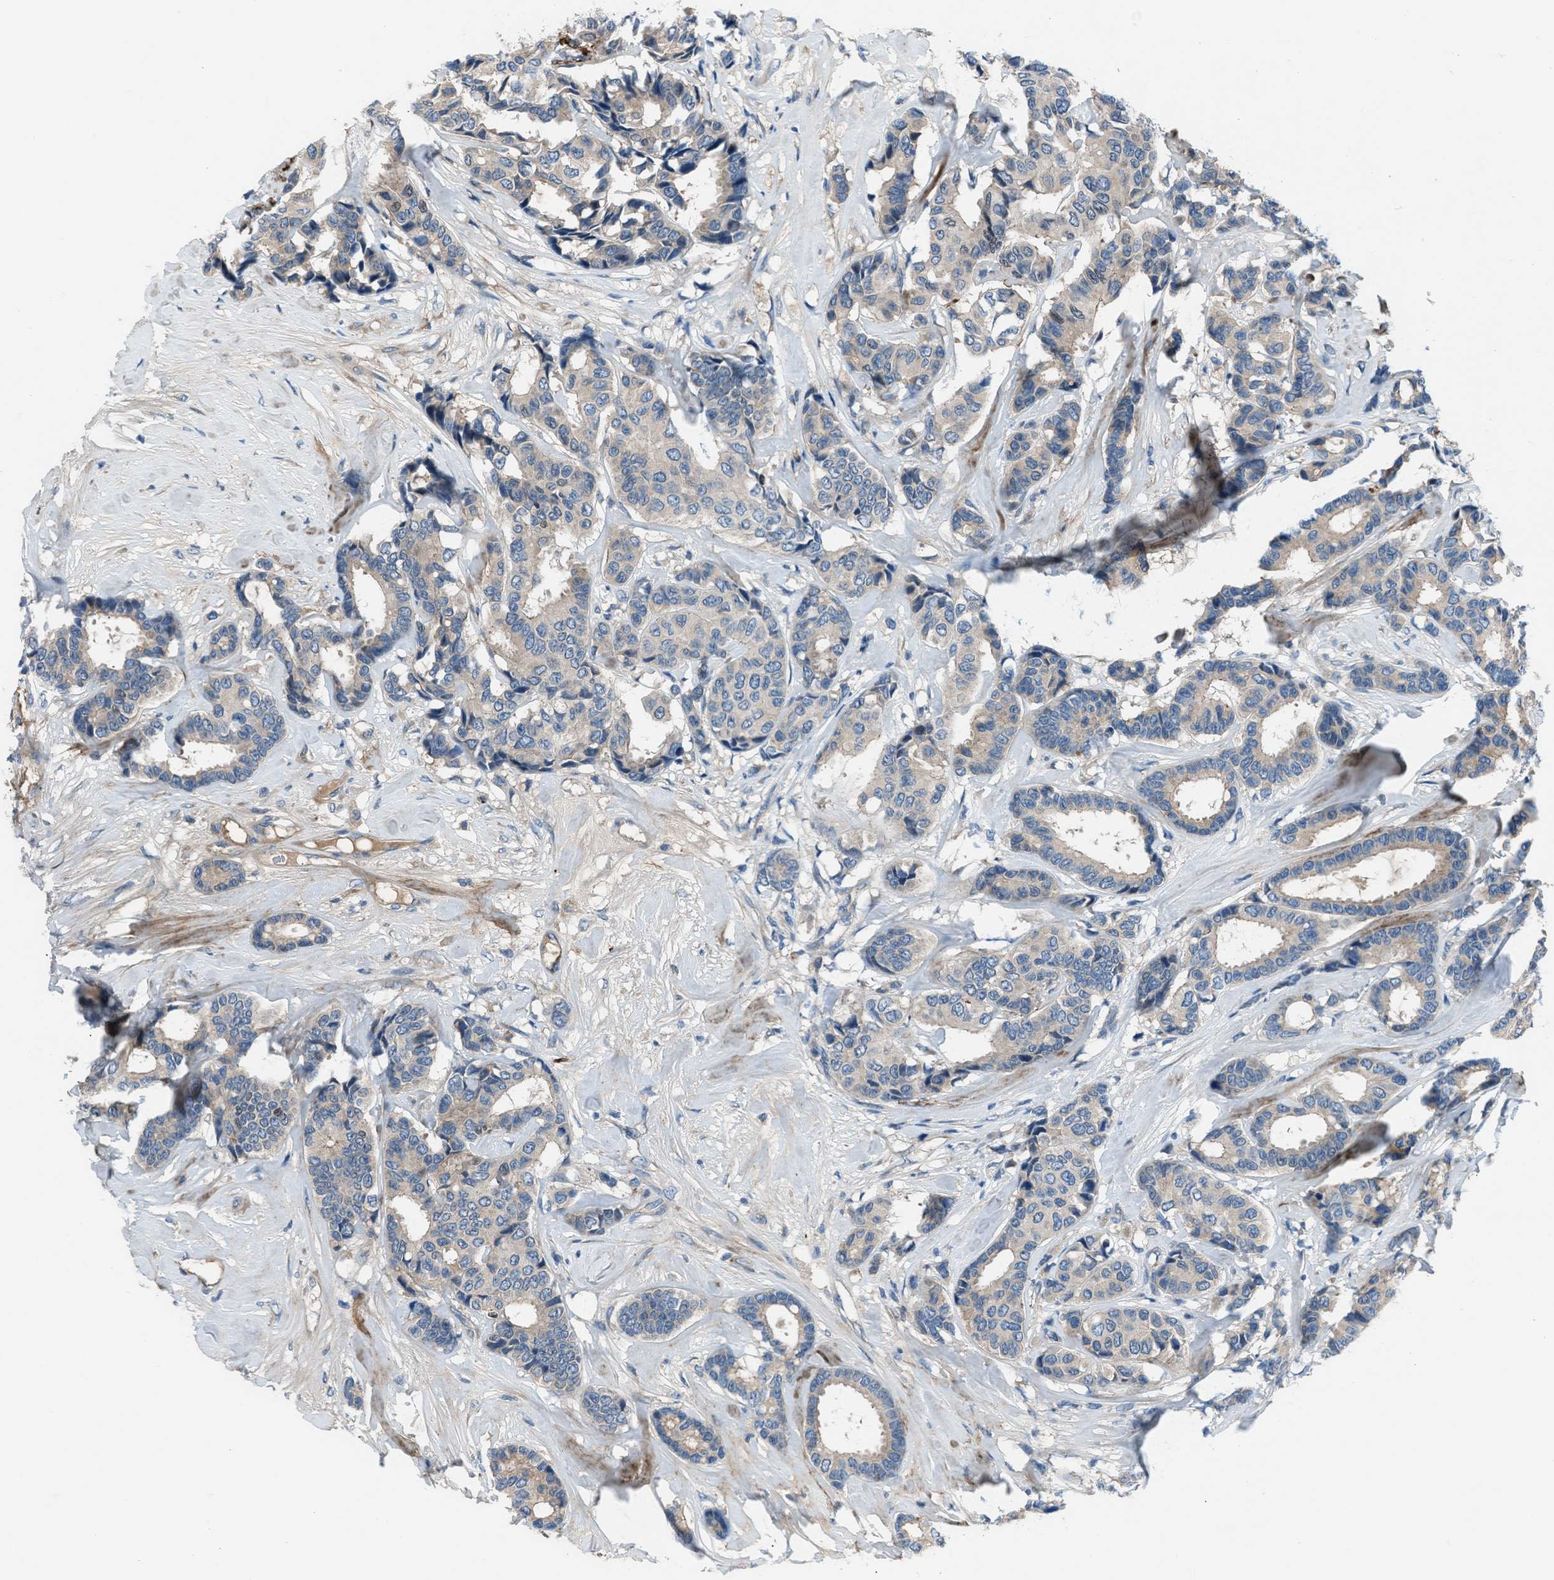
{"staining": {"intensity": "weak", "quantity": "<25%", "location": "cytoplasmic/membranous"}, "tissue": "breast cancer", "cell_type": "Tumor cells", "image_type": "cancer", "snomed": [{"axis": "morphology", "description": "Duct carcinoma"}, {"axis": "topography", "description": "Breast"}], "caption": "This is an immunohistochemistry image of human infiltrating ductal carcinoma (breast). There is no expression in tumor cells.", "gene": "SLC38A6", "patient": {"sex": "female", "age": 87}}